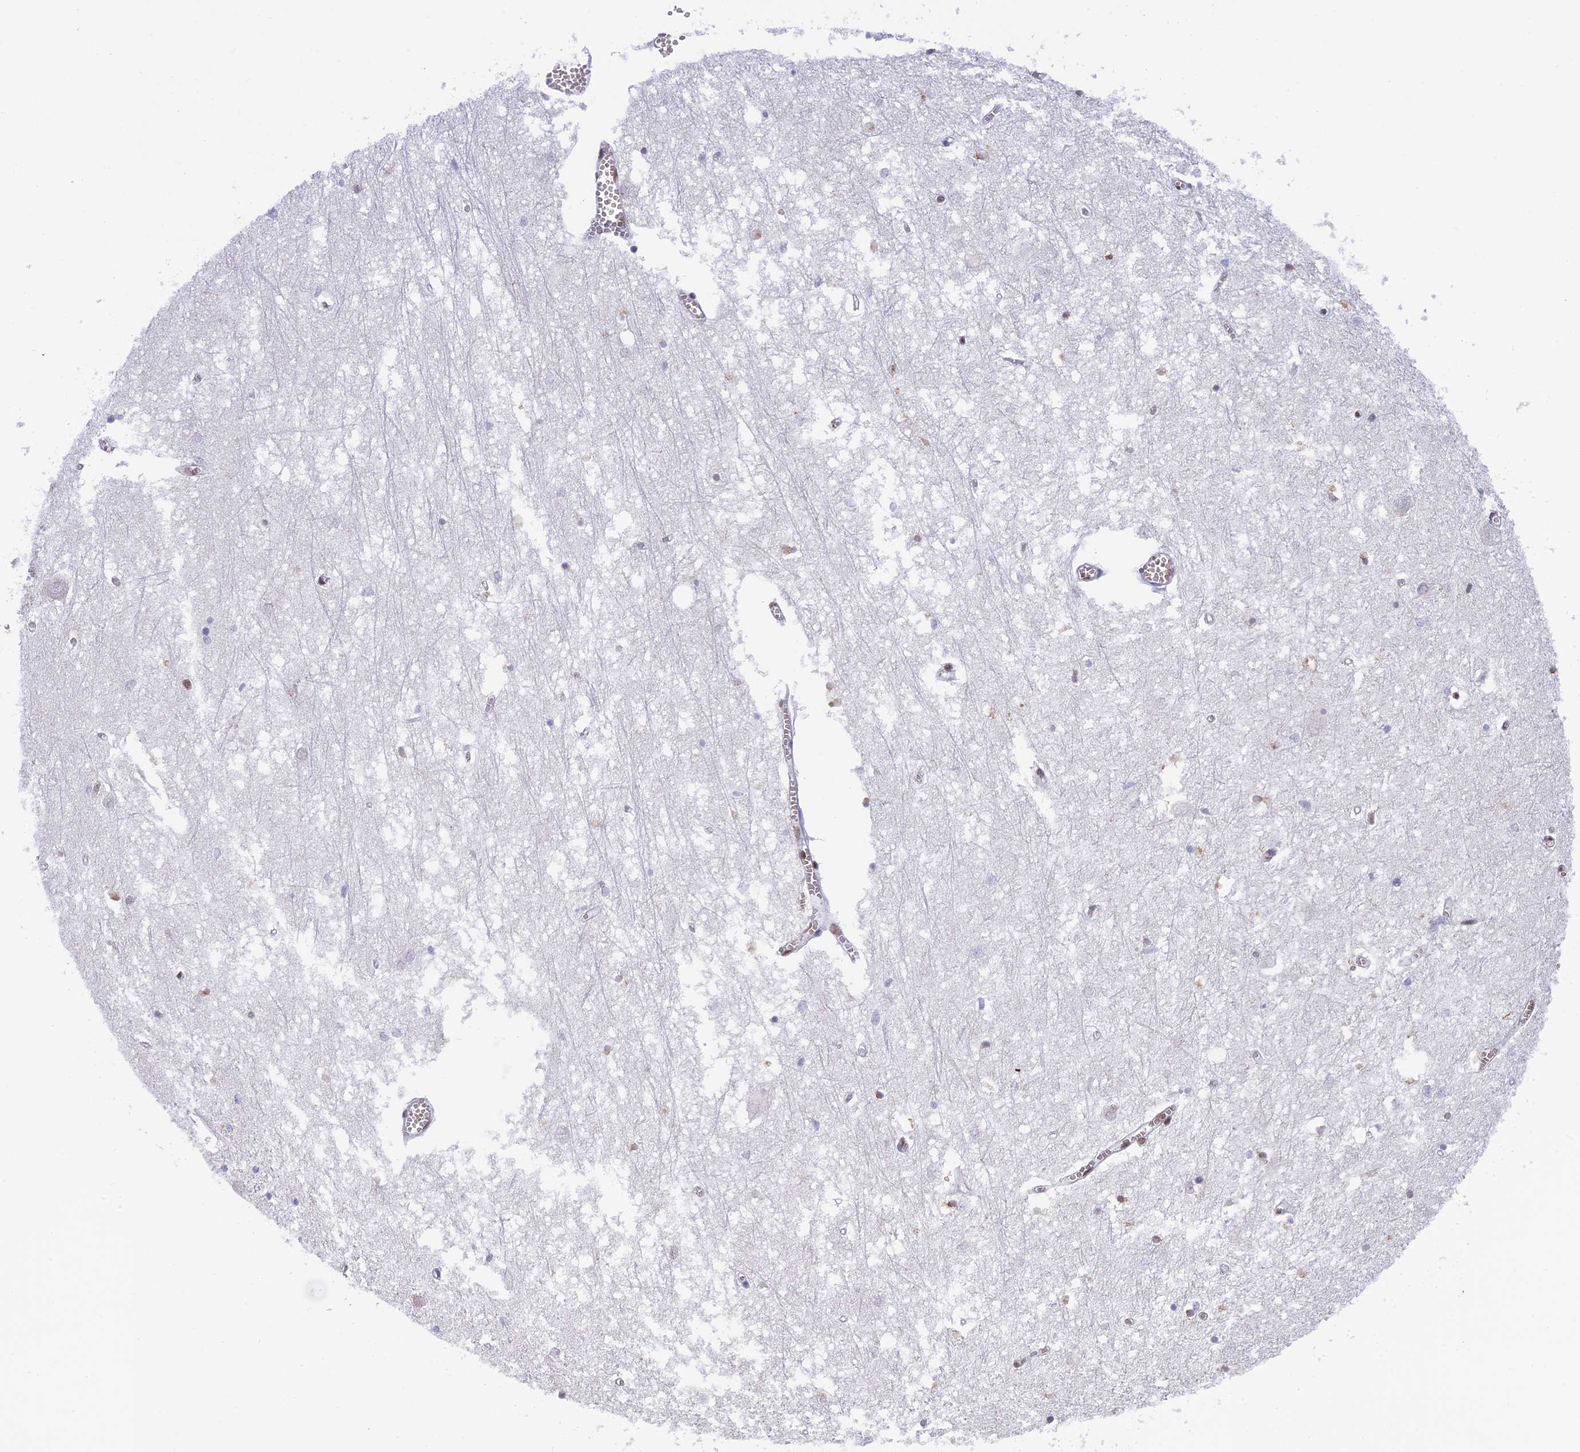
{"staining": {"intensity": "moderate", "quantity": "<25%", "location": "nuclear"}, "tissue": "hippocampus", "cell_type": "Glial cells", "image_type": "normal", "snomed": [{"axis": "morphology", "description": "Normal tissue, NOS"}, {"axis": "topography", "description": "Hippocampus"}], "caption": "Immunohistochemistry (IHC) of normal human hippocampus reveals low levels of moderate nuclear positivity in about <25% of glial cells.", "gene": "EEF1AKMT3", "patient": {"sex": "male", "age": 70}}